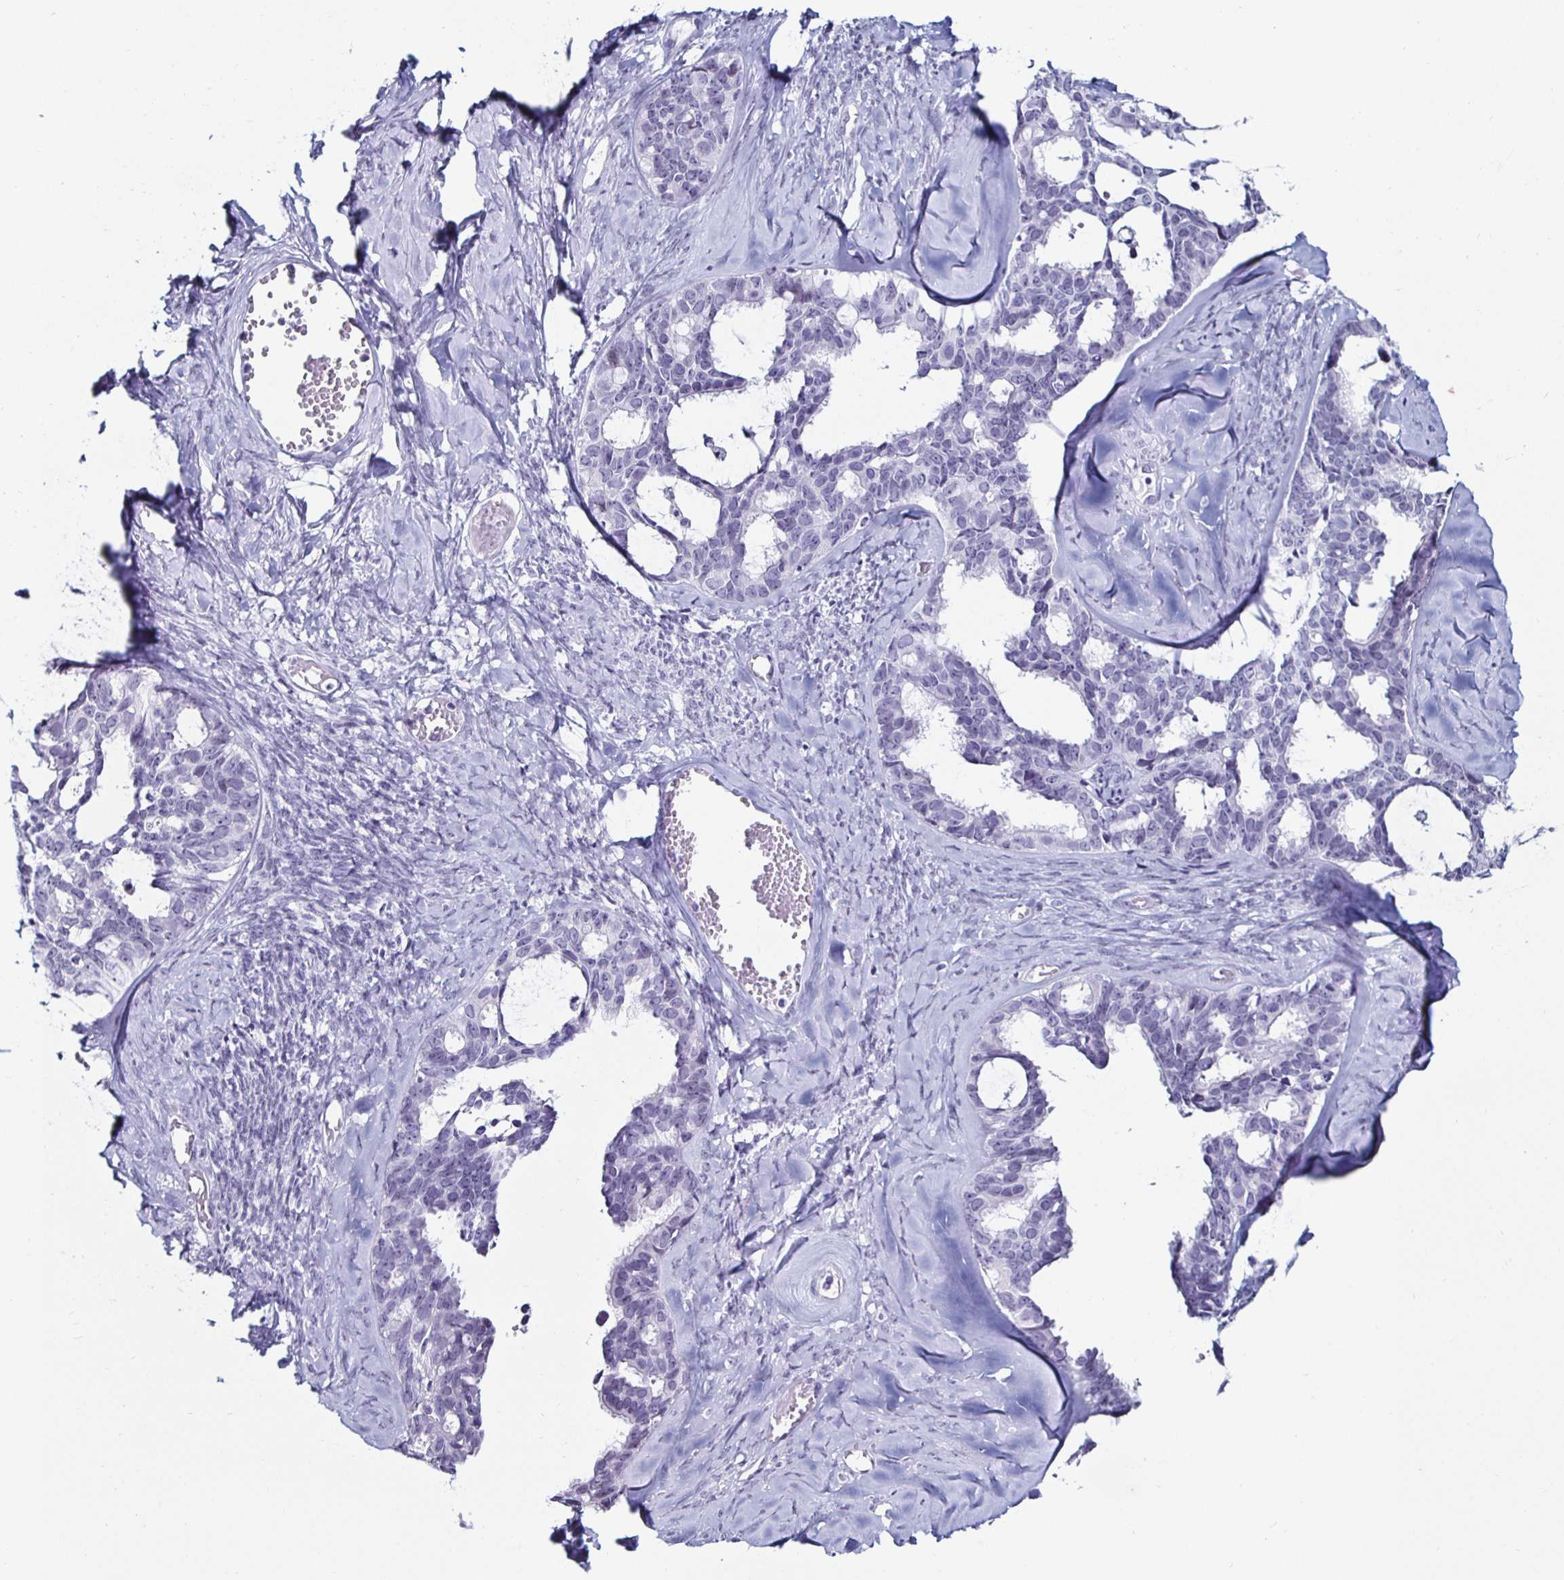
{"staining": {"intensity": "negative", "quantity": "none", "location": "none"}, "tissue": "ovarian cancer", "cell_type": "Tumor cells", "image_type": "cancer", "snomed": [{"axis": "morphology", "description": "Cystadenocarcinoma, serous, NOS"}, {"axis": "topography", "description": "Ovary"}], "caption": "Protein analysis of ovarian cancer demonstrates no significant staining in tumor cells.", "gene": "KRT4", "patient": {"sex": "female", "age": 69}}